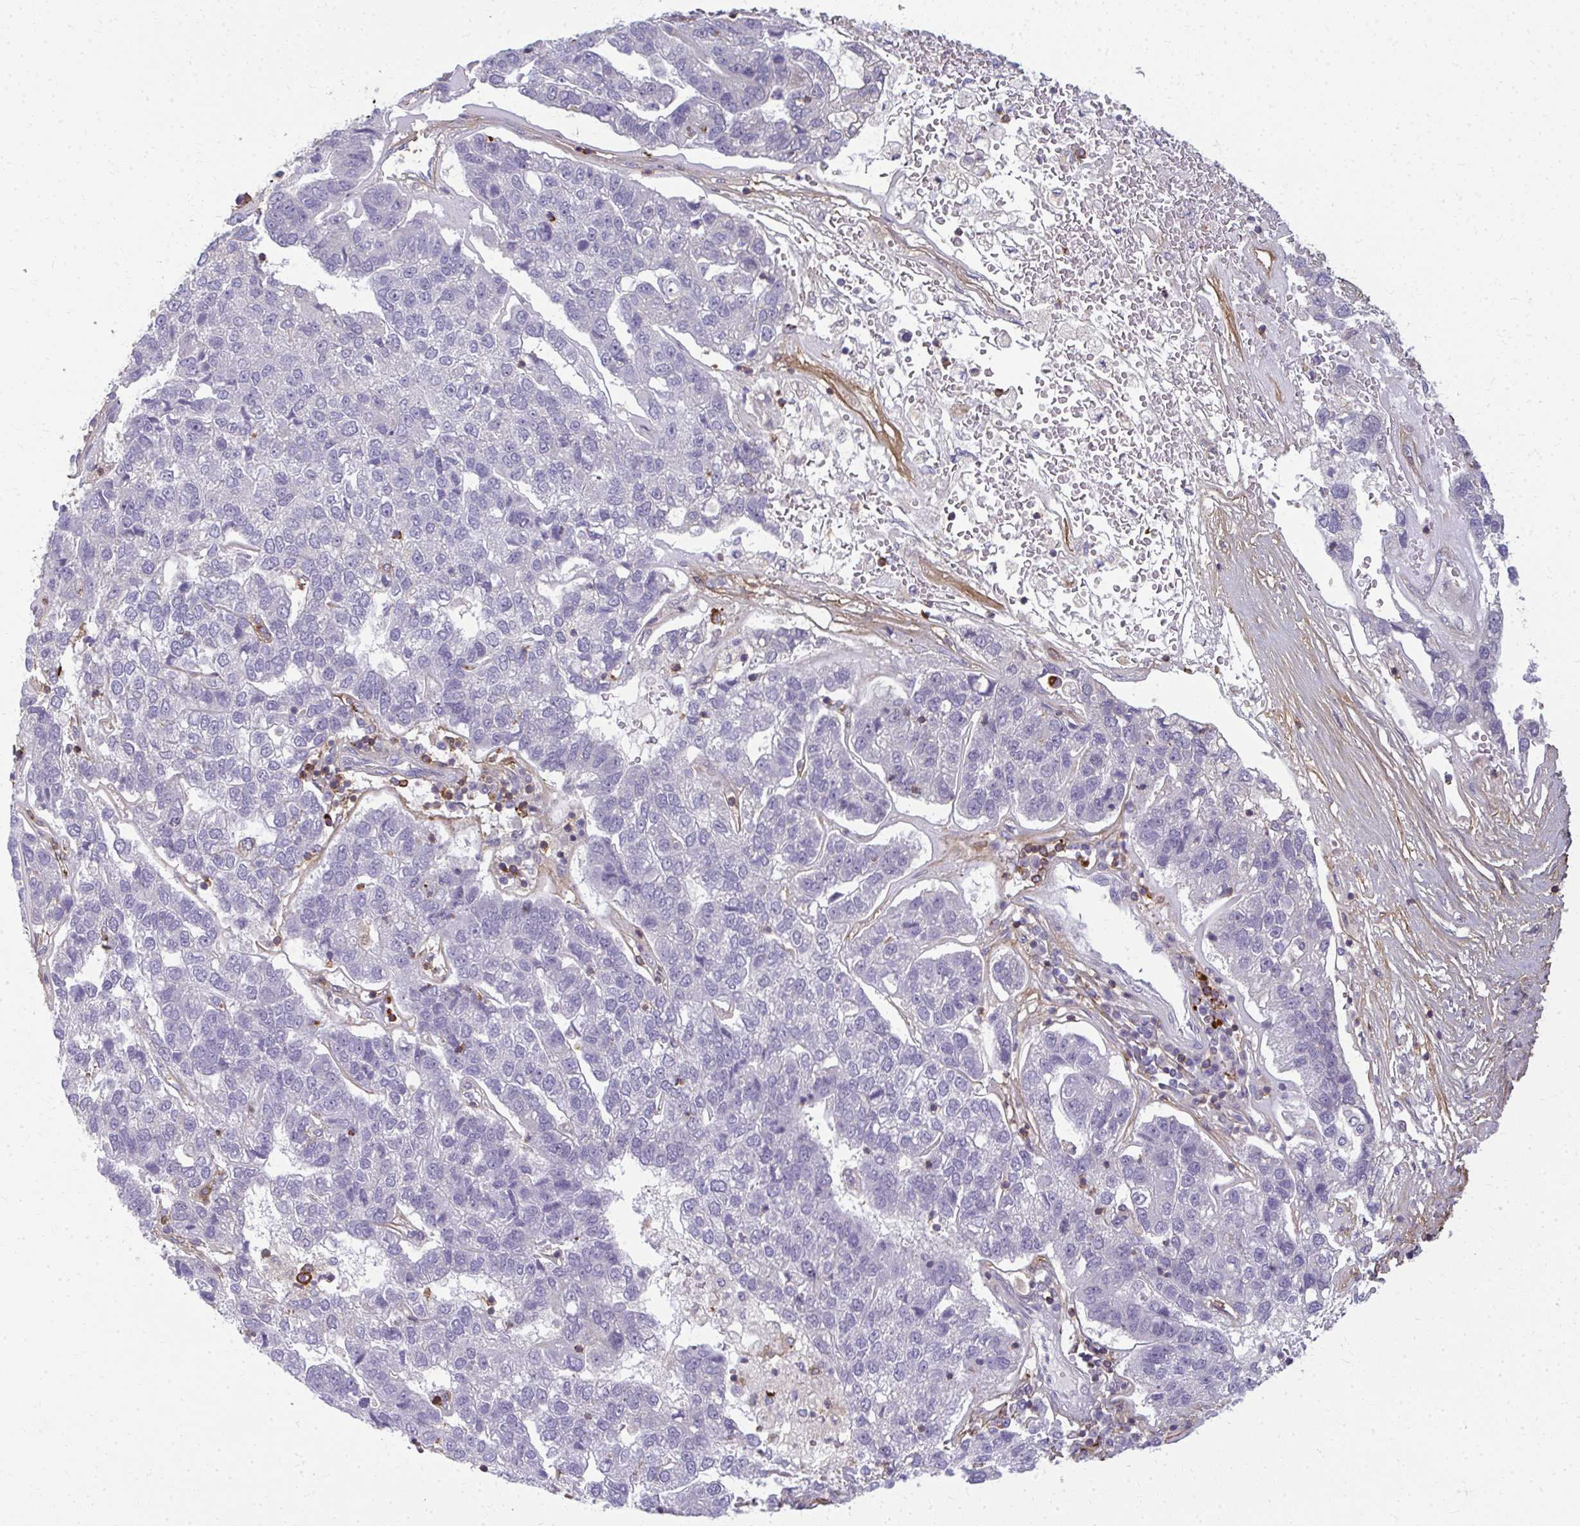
{"staining": {"intensity": "negative", "quantity": "none", "location": "none"}, "tissue": "pancreatic cancer", "cell_type": "Tumor cells", "image_type": "cancer", "snomed": [{"axis": "morphology", "description": "Adenocarcinoma, NOS"}, {"axis": "topography", "description": "Pancreas"}], "caption": "Image shows no protein expression in tumor cells of pancreatic cancer tissue. The staining was performed using DAB to visualize the protein expression in brown, while the nuclei were stained in blue with hematoxylin (Magnification: 20x).", "gene": "AP5M1", "patient": {"sex": "female", "age": 61}}